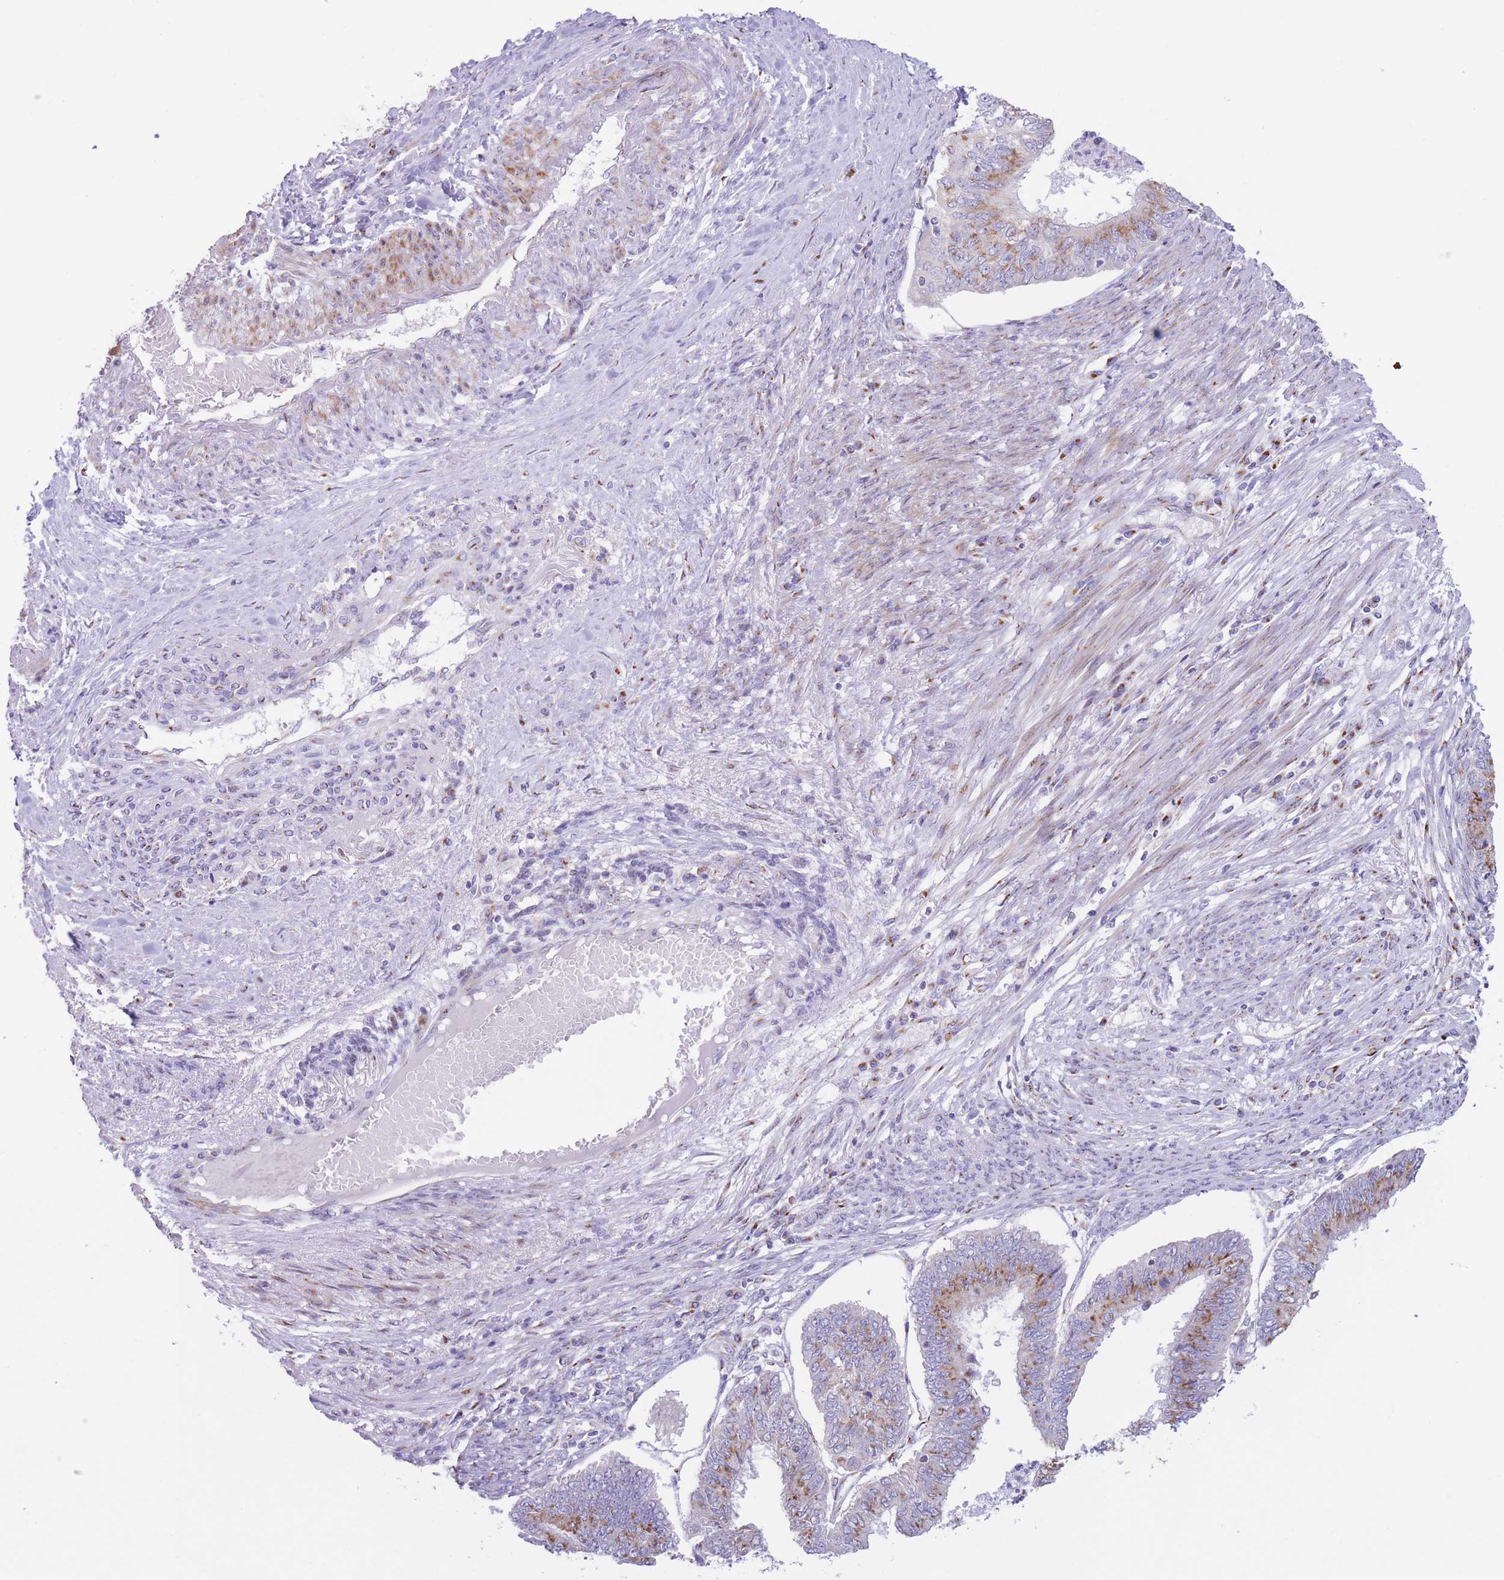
{"staining": {"intensity": "moderate", "quantity": ">75%", "location": "cytoplasmic/membranous"}, "tissue": "endometrial cancer", "cell_type": "Tumor cells", "image_type": "cancer", "snomed": [{"axis": "morphology", "description": "Adenocarcinoma, NOS"}, {"axis": "topography", "description": "Endometrium"}], "caption": "Brown immunohistochemical staining in endometrial cancer (adenocarcinoma) exhibits moderate cytoplasmic/membranous expression in approximately >75% of tumor cells.", "gene": "MPND", "patient": {"sex": "female", "age": 68}}